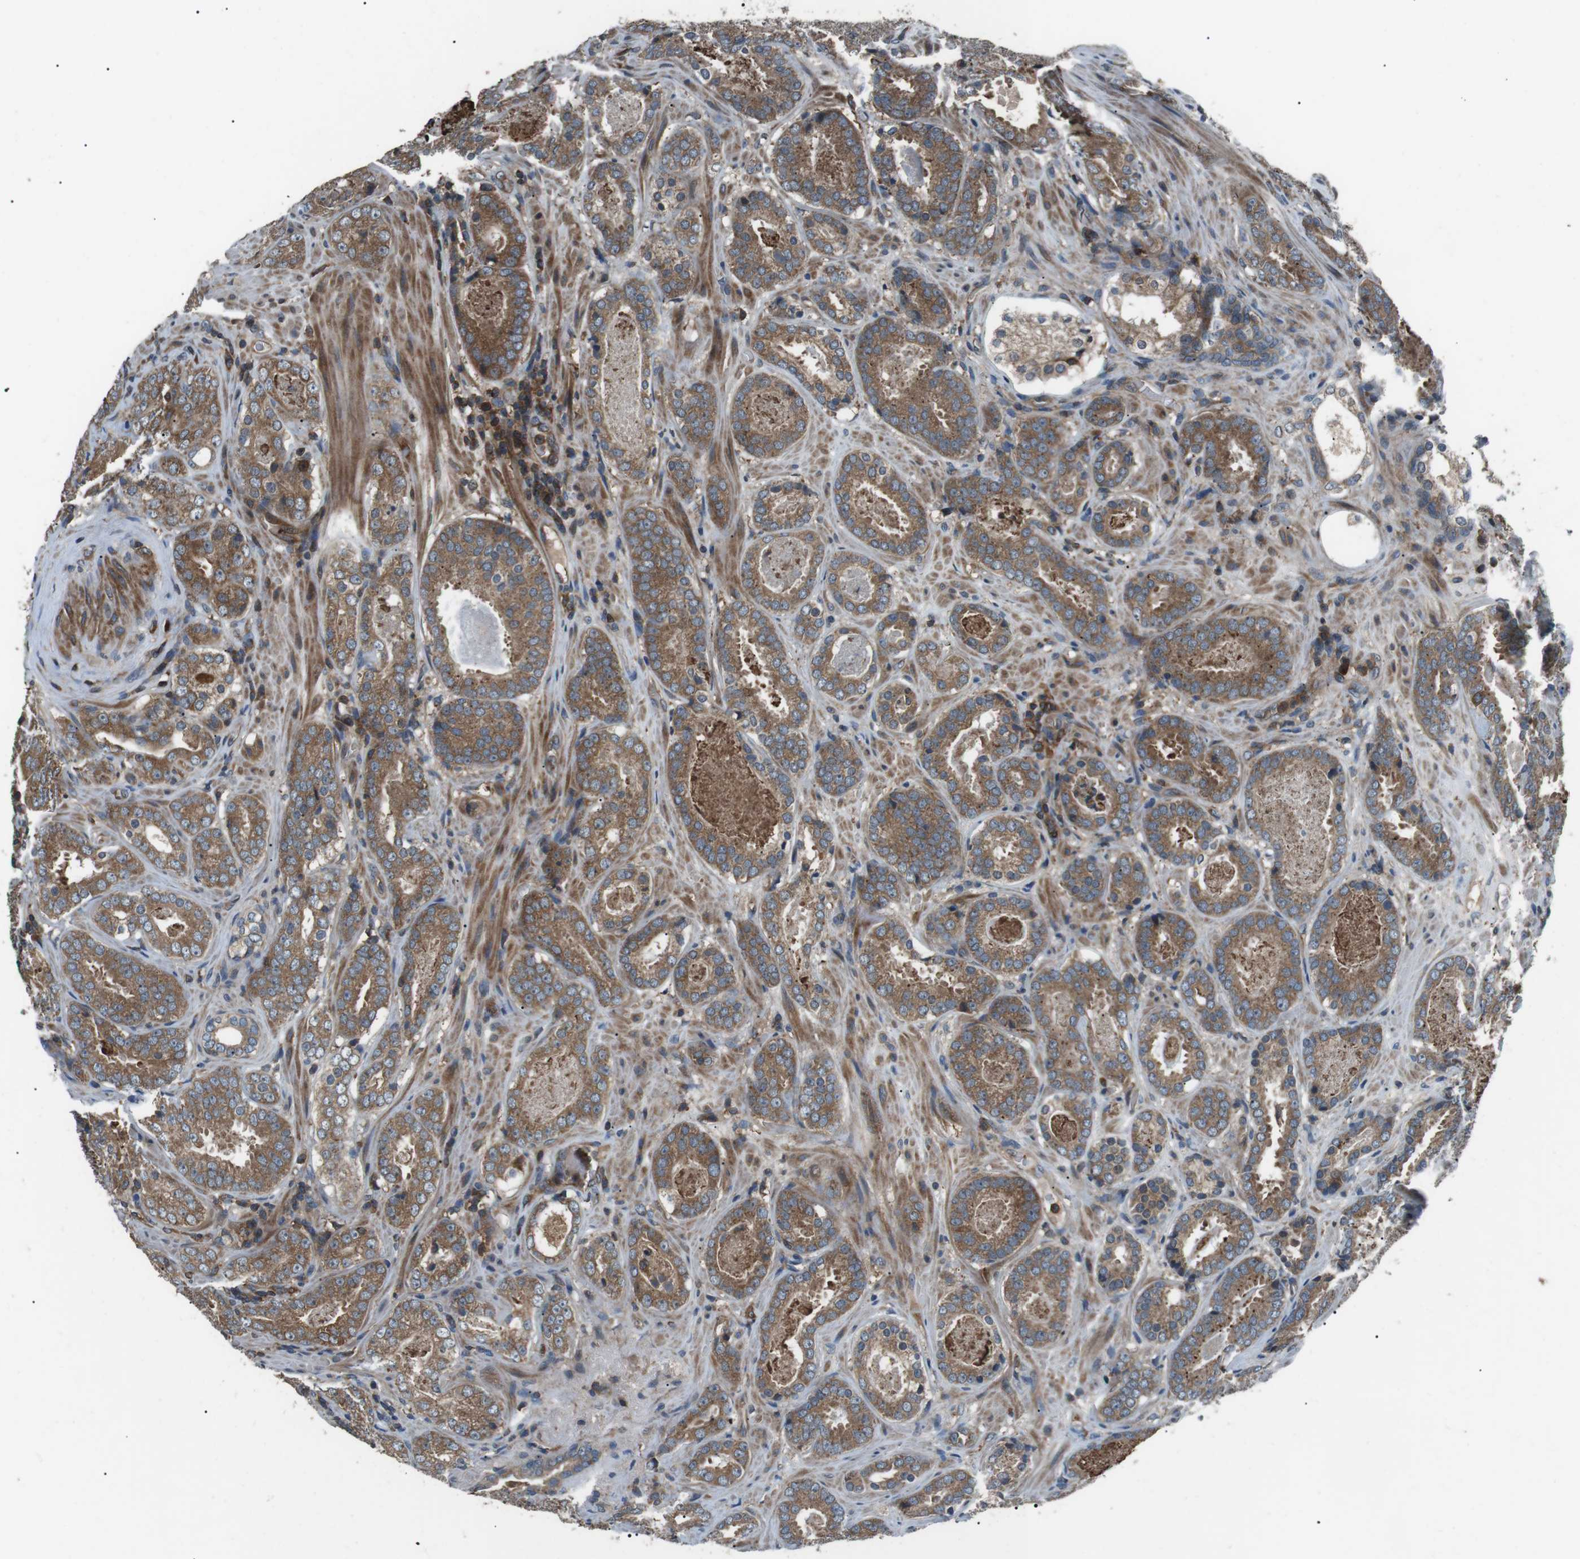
{"staining": {"intensity": "moderate", "quantity": ">75%", "location": "cytoplasmic/membranous"}, "tissue": "prostate cancer", "cell_type": "Tumor cells", "image_type": "cancer", "snomed": [{"axis": "morphology", "description": "Adenocarcinoma, Low grade"}, {"axis": "topography", "description": "Prostate"}], "caption": "Moderate cytoplasmic/membranous positivity for a protein is appreciated in about >75% of tumor cells of low-grade adenocarcinoma (prostate) using immunohistochemistry.", "gene": "GPR161", "patient": {"sex": "male", "age": 69}}